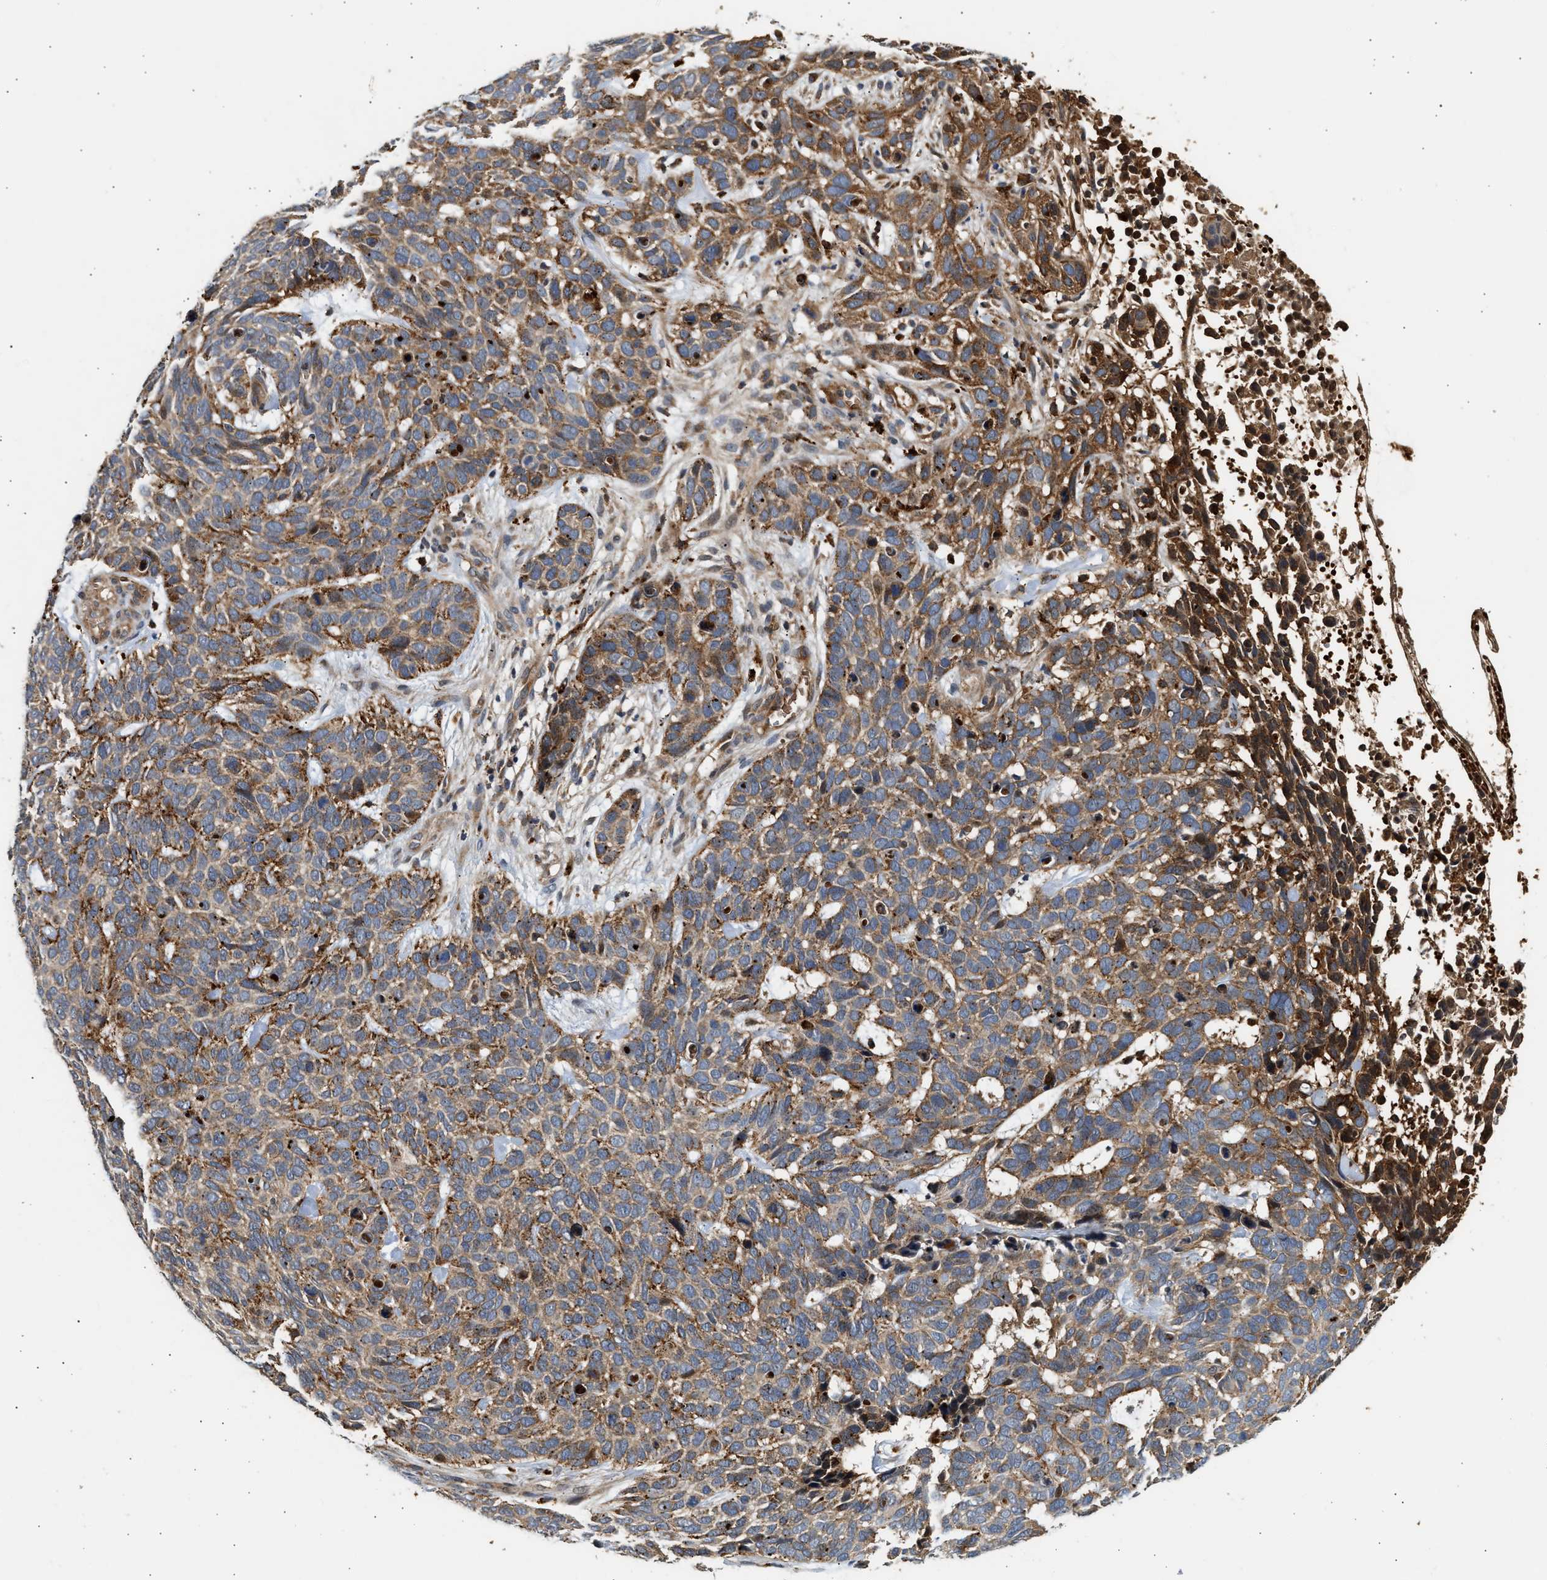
{"staining": {"intensity": "moderate", "quantity": ">75%", "location": "cytoplasmic/membranous"}, "tissue": "skin cancer", "cell_type": "Tumor cells", "image_type": "cancer", "snomed": [{"axis": "morphology", "description": "Basal cell carcinoma"}, {"axis": "topography", "description": "Skin"}], "caption": "Moderate cytoplasmic/membranous protein expression is seen in about >75% of tumor cells in skin cancer.", "gene": "PLD3", "patient": {"sex": "male", "age": 87}}